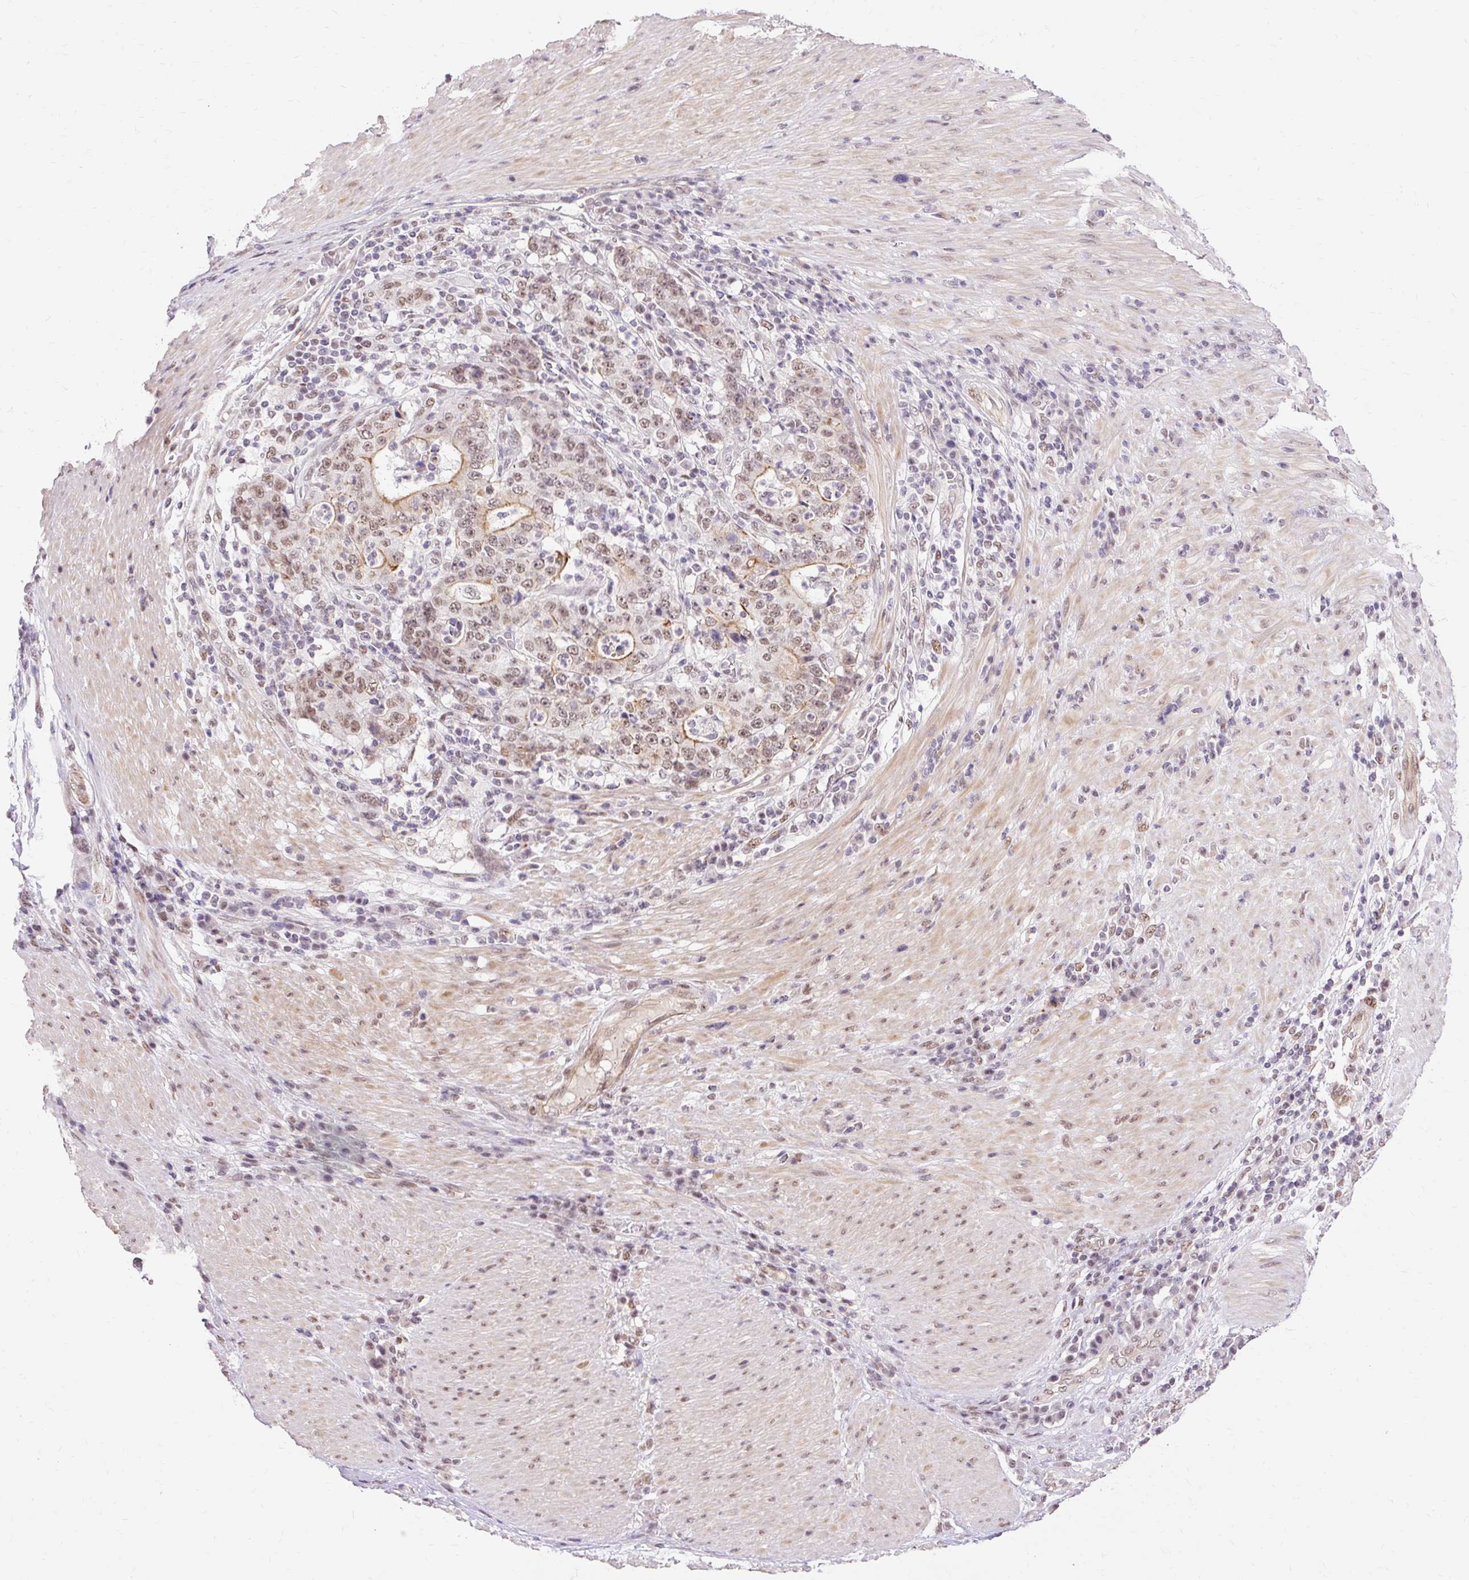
{"staining": {"intensity": "moderate", "quantity": ">75%", "location": "cytoplasmic/membranous,nuclear"}, "tissue": "stomach cancer", "cell_type": "Tumor cells", "image_type": "cancer", "snomed": [{"axis": "morphology", "description": "Normal tissue, NOS"}, {"axis": "morphology", "description": "Adenocarcinoma, NOS"}, {"axis": "topography", "description": "Stomach, upper"}, {"axis": "topography", "description": "Stomach"}], "caption": "Immunohistochemistry (DAB (3,3'-diaminobenzidine)) staining of human stomach cancer (adenocarcinoma) displays moderate cytoplasmic/membranous and nuclear protein expression in about >75% of tumor cells.", "gene": "NPIPB12", "patient": {"sex": "male", "age": 59}}